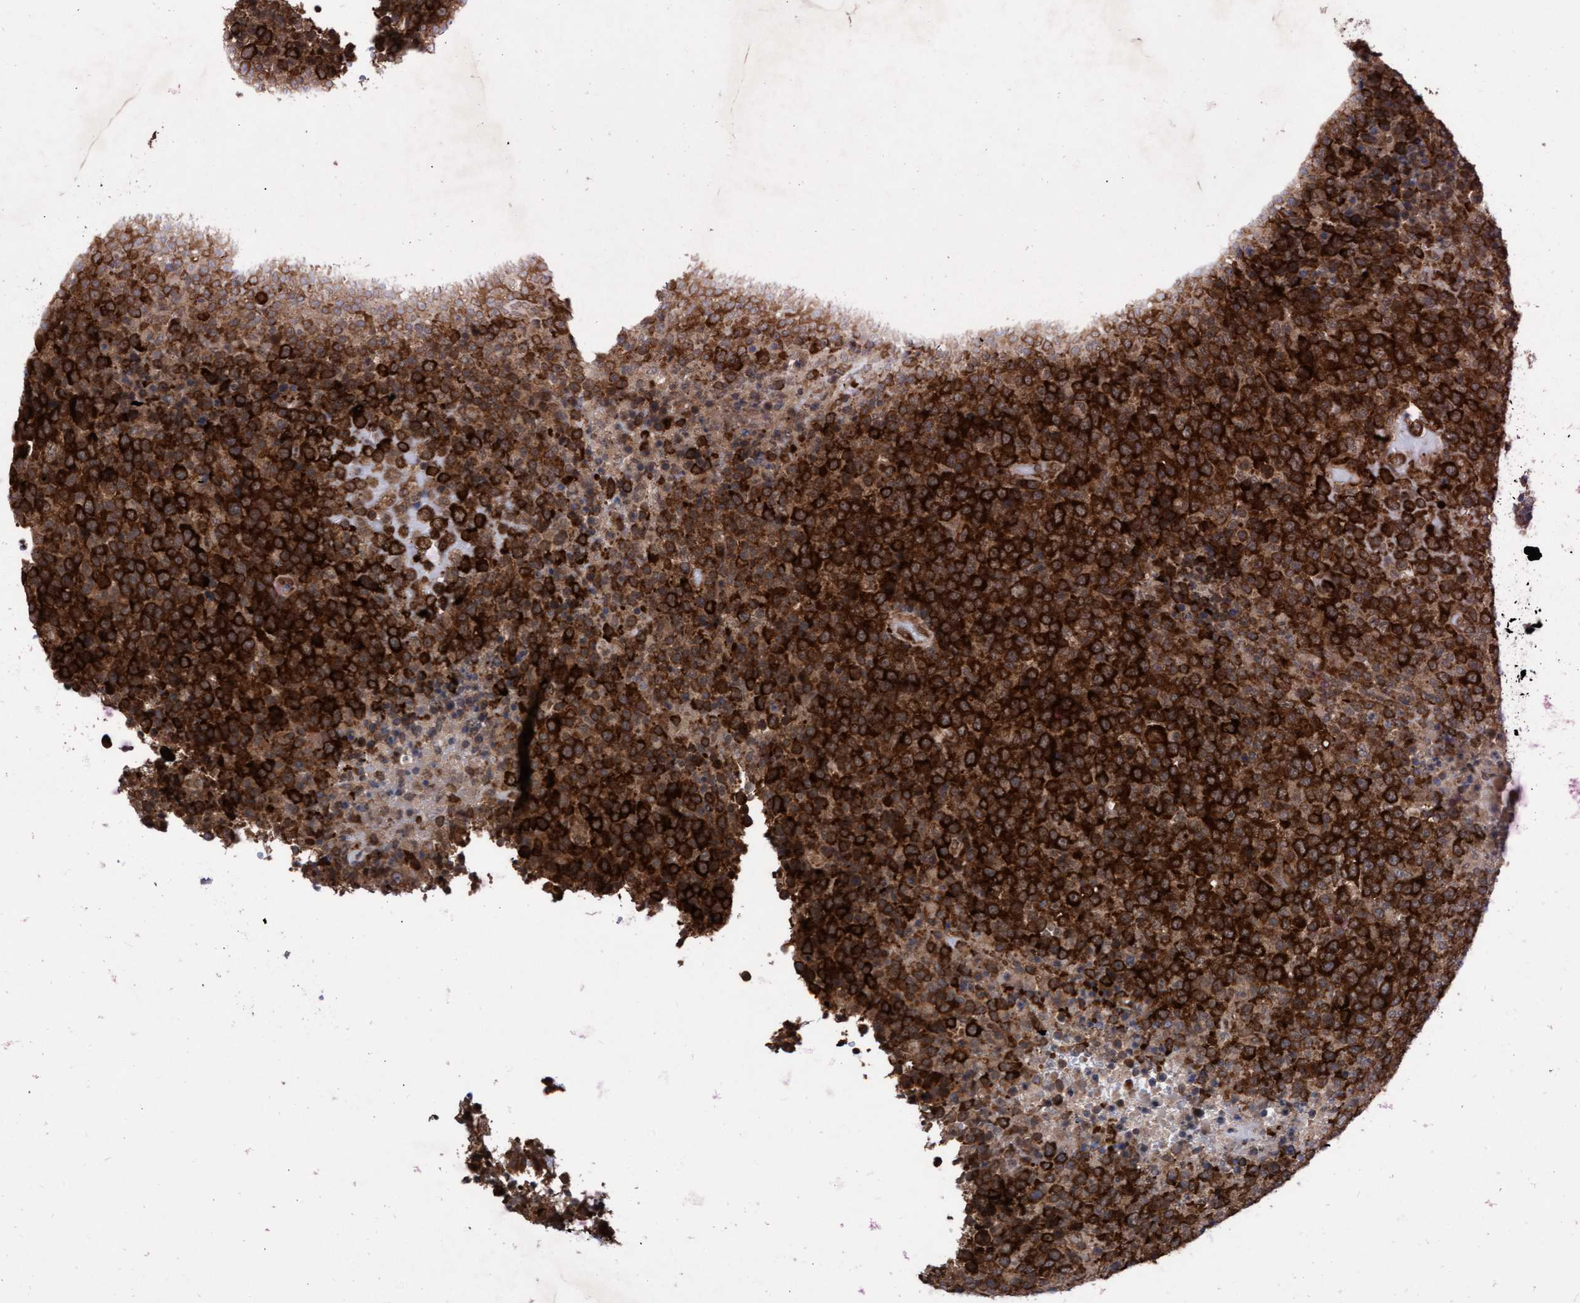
{"staining": {"intensity": "strong", "quantity": ">75%", "location": "cytoplasmic/membranous"}, "tissue": "lymphoma", "cell_type": "Tumor cells", "image_type": "cancer", "snomed": [{"axis": "morphology", "description": "Malignant lymphoma, non-Hodgkin's type, High grade"}, {"axis": "topography", "description": "Lymph node"}], "caption": "A brown stain labels strong cytoplasmic/membranous expression of a protein in human malignant lymphoma, non-Hodgkin's type (high-grade) tumor cells.", "gene": "ABCF2", "patient": {"sex": "male", "age": 13}}